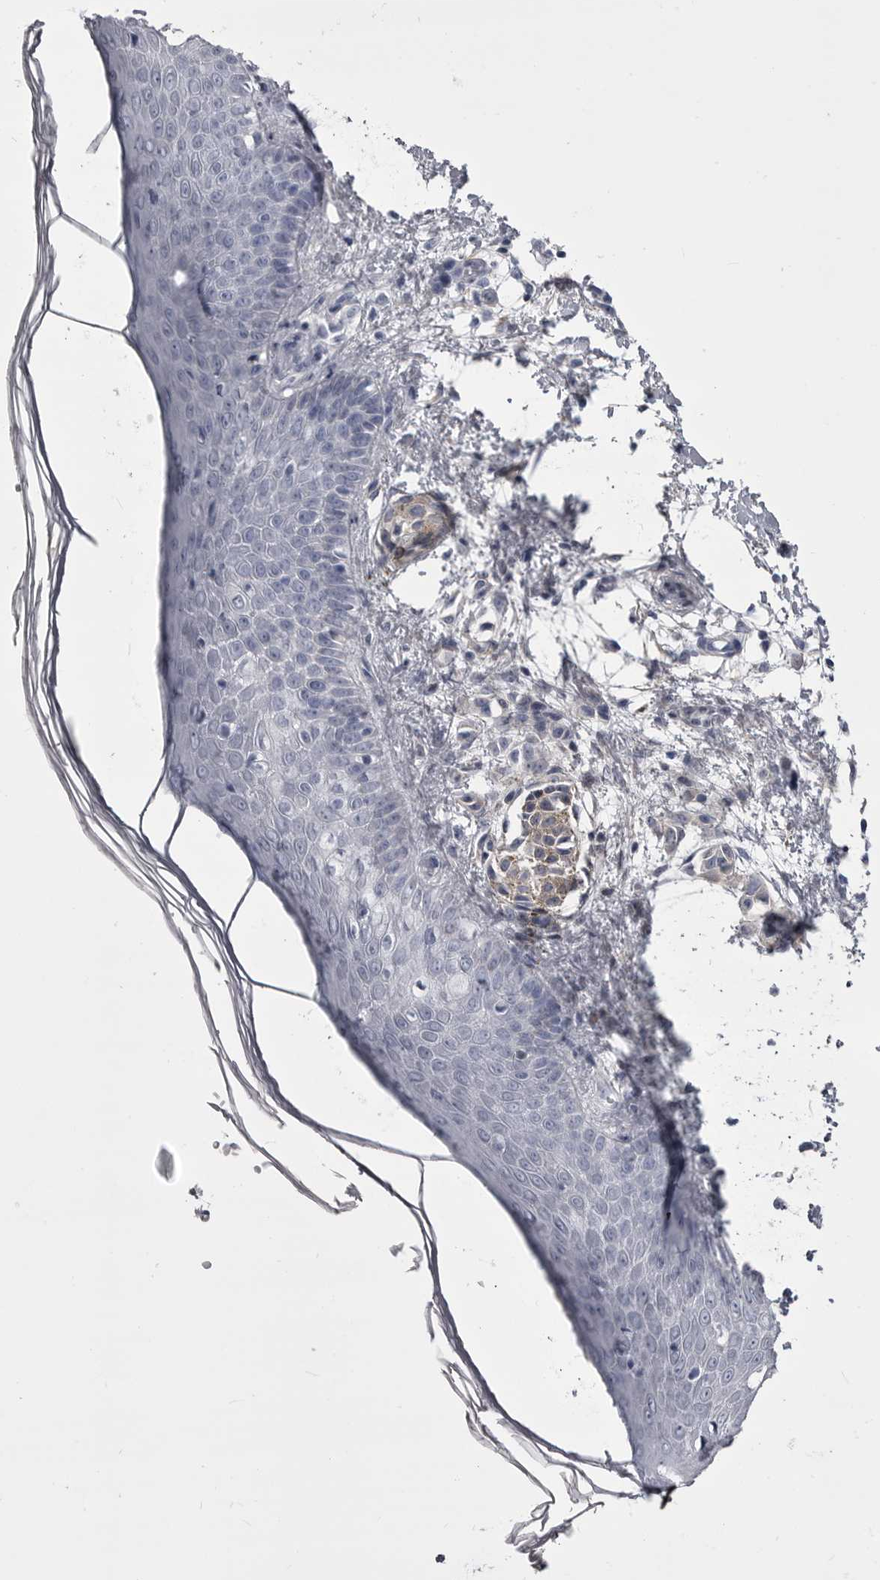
{"staining": {"intensity": "negative", "quantity": "none", "location": "none"}, "tissue": "skin", "cell_type": "Fibroblasts", "image_type": "normal", "snomed": [{"axis": "morphology", "description": "Normal tissue, NOS"}, {"axis": "morphology", "description": "Inflammation, NOS"}, {"axis": "topography", "description": "Skin"}], "caption": "Immunohistochemistry histopathology image of normal human skin stained for a protein (brown), which shows no expression in fibroblasts. Nuclei are stained in blue.", "gene": "ANK2", "patient": {"sex": "female", "age": 44}}